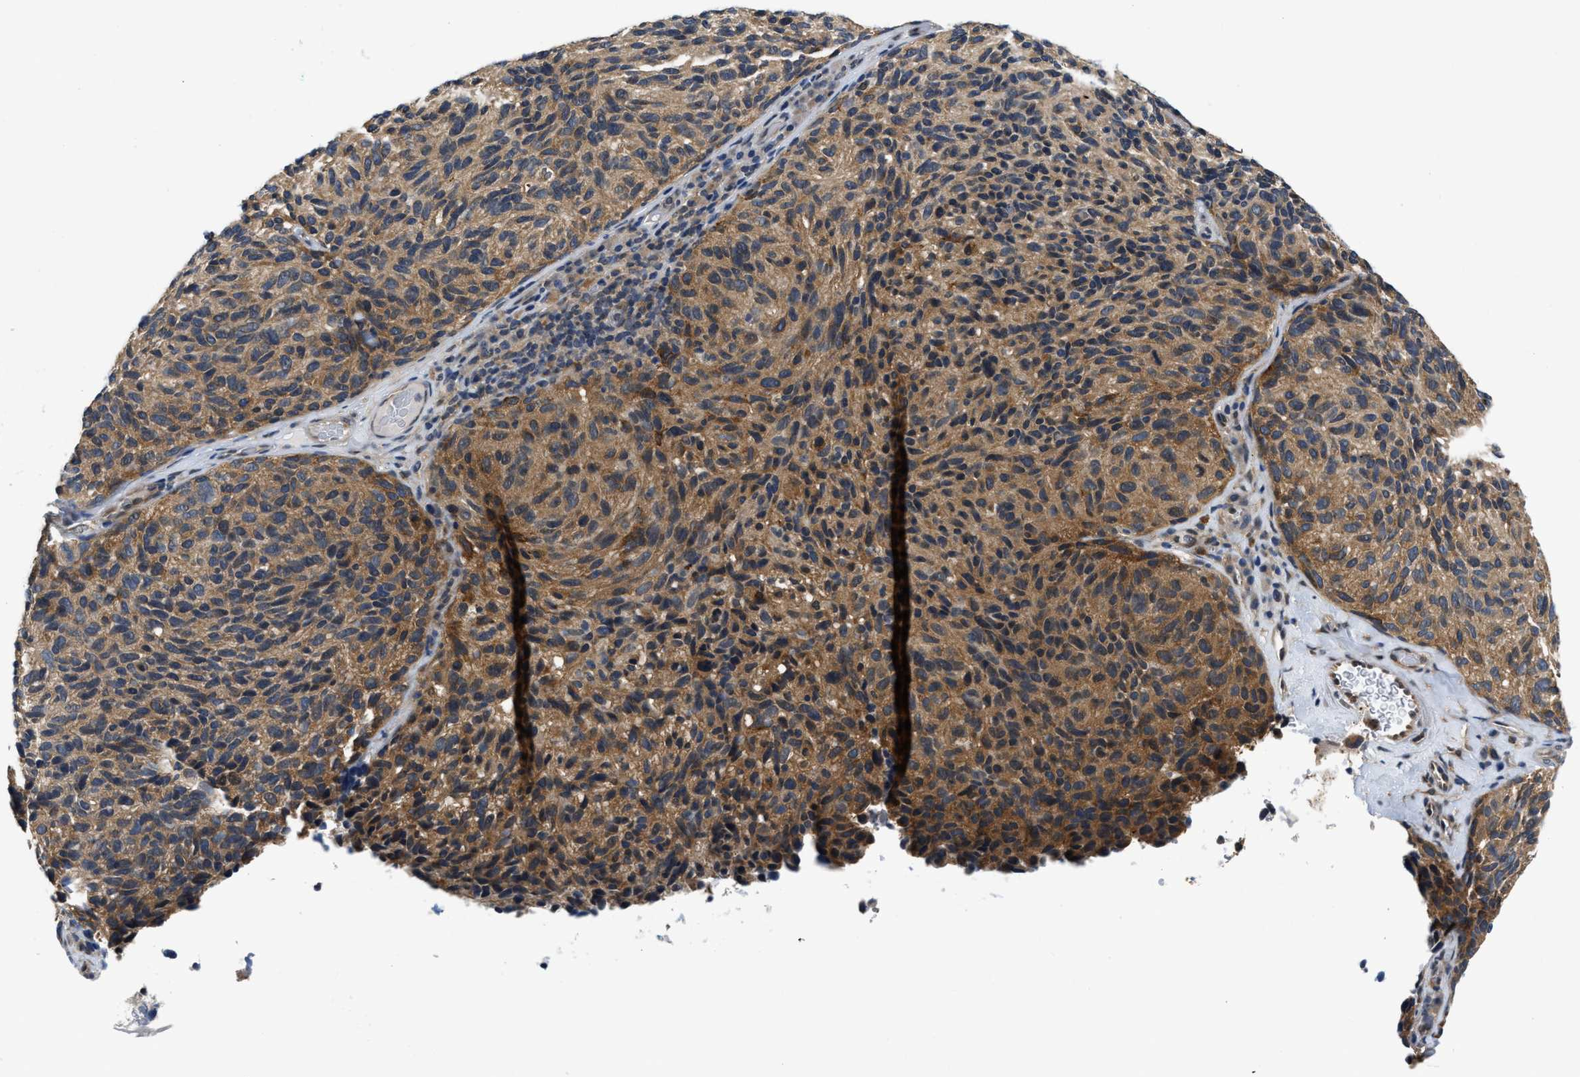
{"staining": {"intensity": "moderate", "quantity": ">75%", "location": "cytoplasmic/membranous"}, "tissue": "melanoma", "cell_type": "Tumor cells", "image_type": "cancer", "snomed": [{"axis": "morphology", "description": "Malignant melanoma, NOS"}, {"axis": "topography", "description": "Skin"}], "caption": "Human malignant melanoma stained with a brown dye shows moderate cytoplasmic/membranous positive staining in about >75% of tumor cells.", "gene": "SMAD4", "patient": {"sex": "female", "age": 73}}